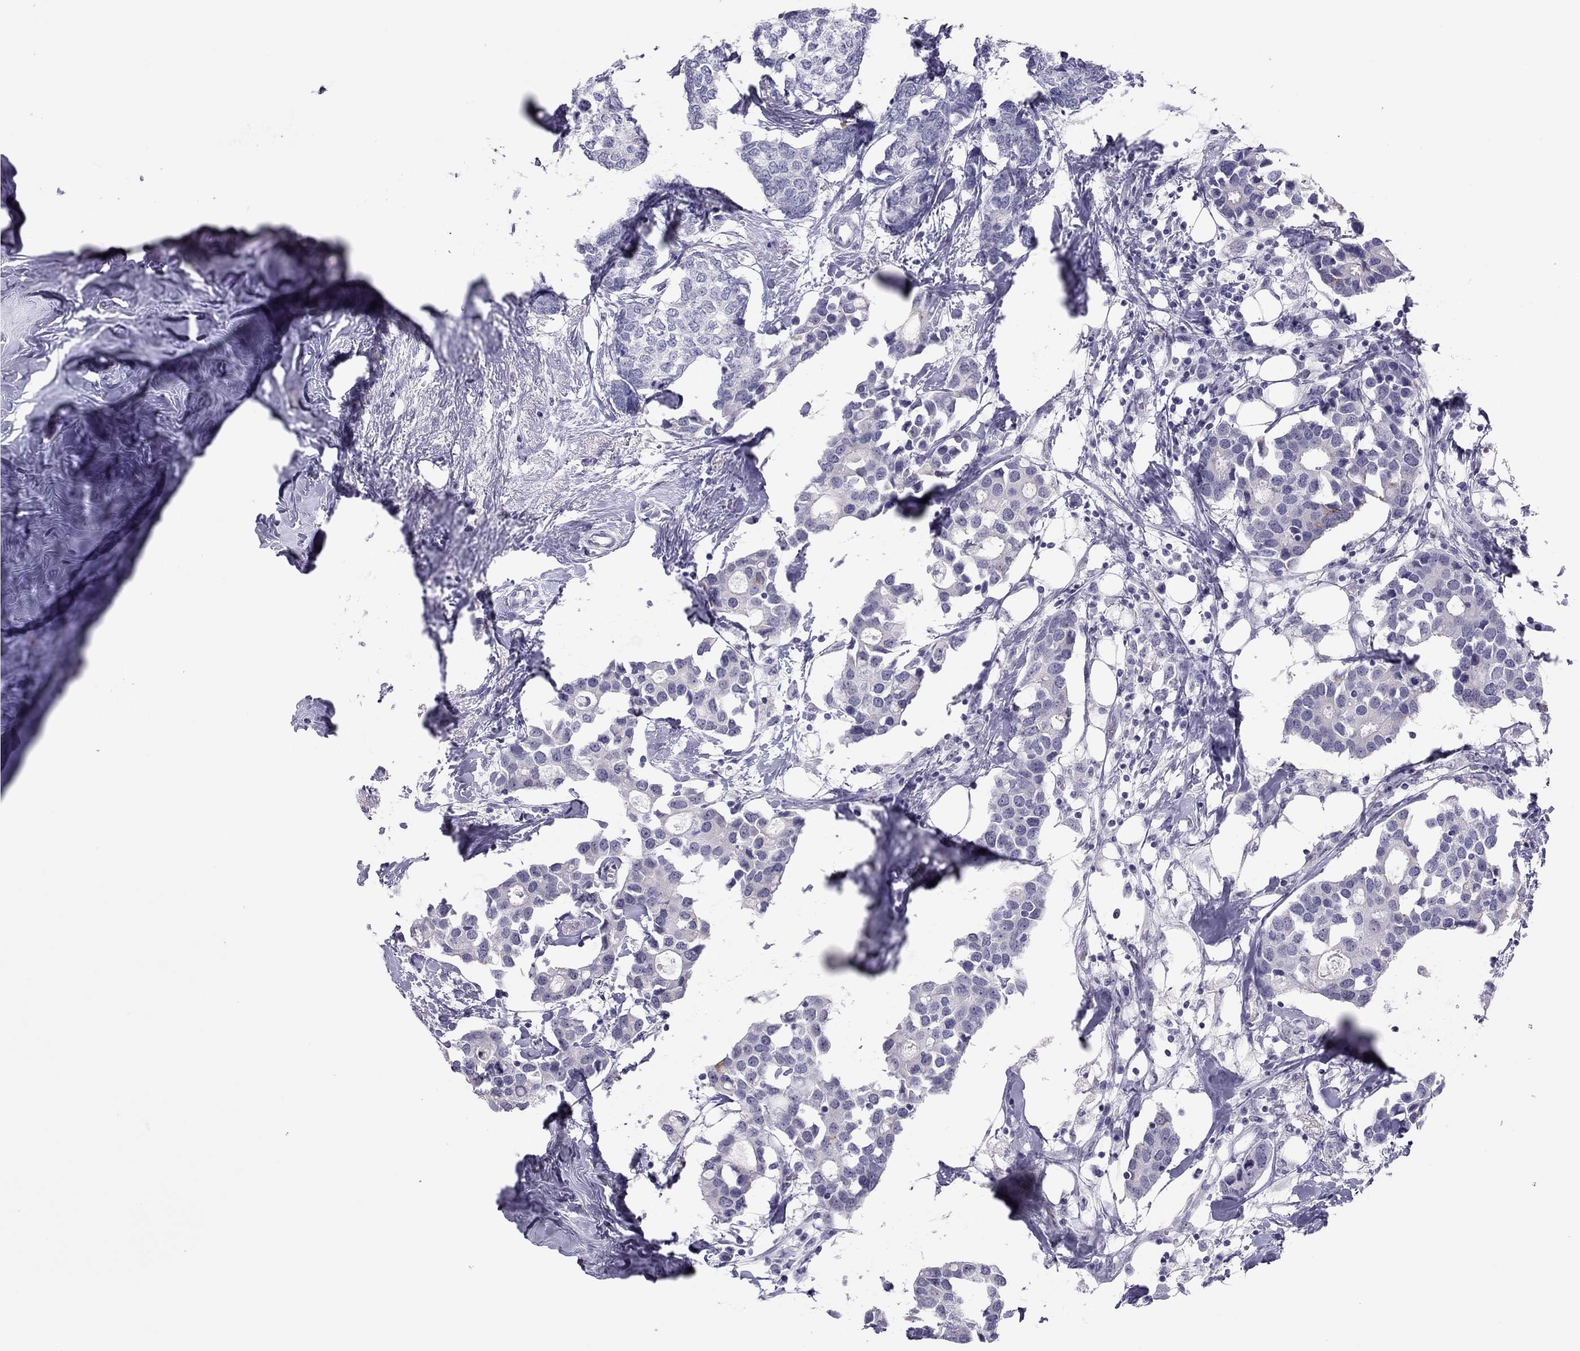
{"staining": {"intensity": "negative", "quantity": "none", "location": "none"}, "tissue": "breast cancer", "cell_type": "Tumor cells", "image_type": "cancer", "snomed": [{"axis": "morphology", "description": "Duct carcinoma"}, {"axis": "topography", "description": "Breast"}], "caption": "DAB (3,3'-diaminobenzidine) immunohistochemical staining of human breast cancer demonstrates no significant staining in tumor cells.", "gene": "PHOX2A", "patient": {"sex": "female", "age": 83}}